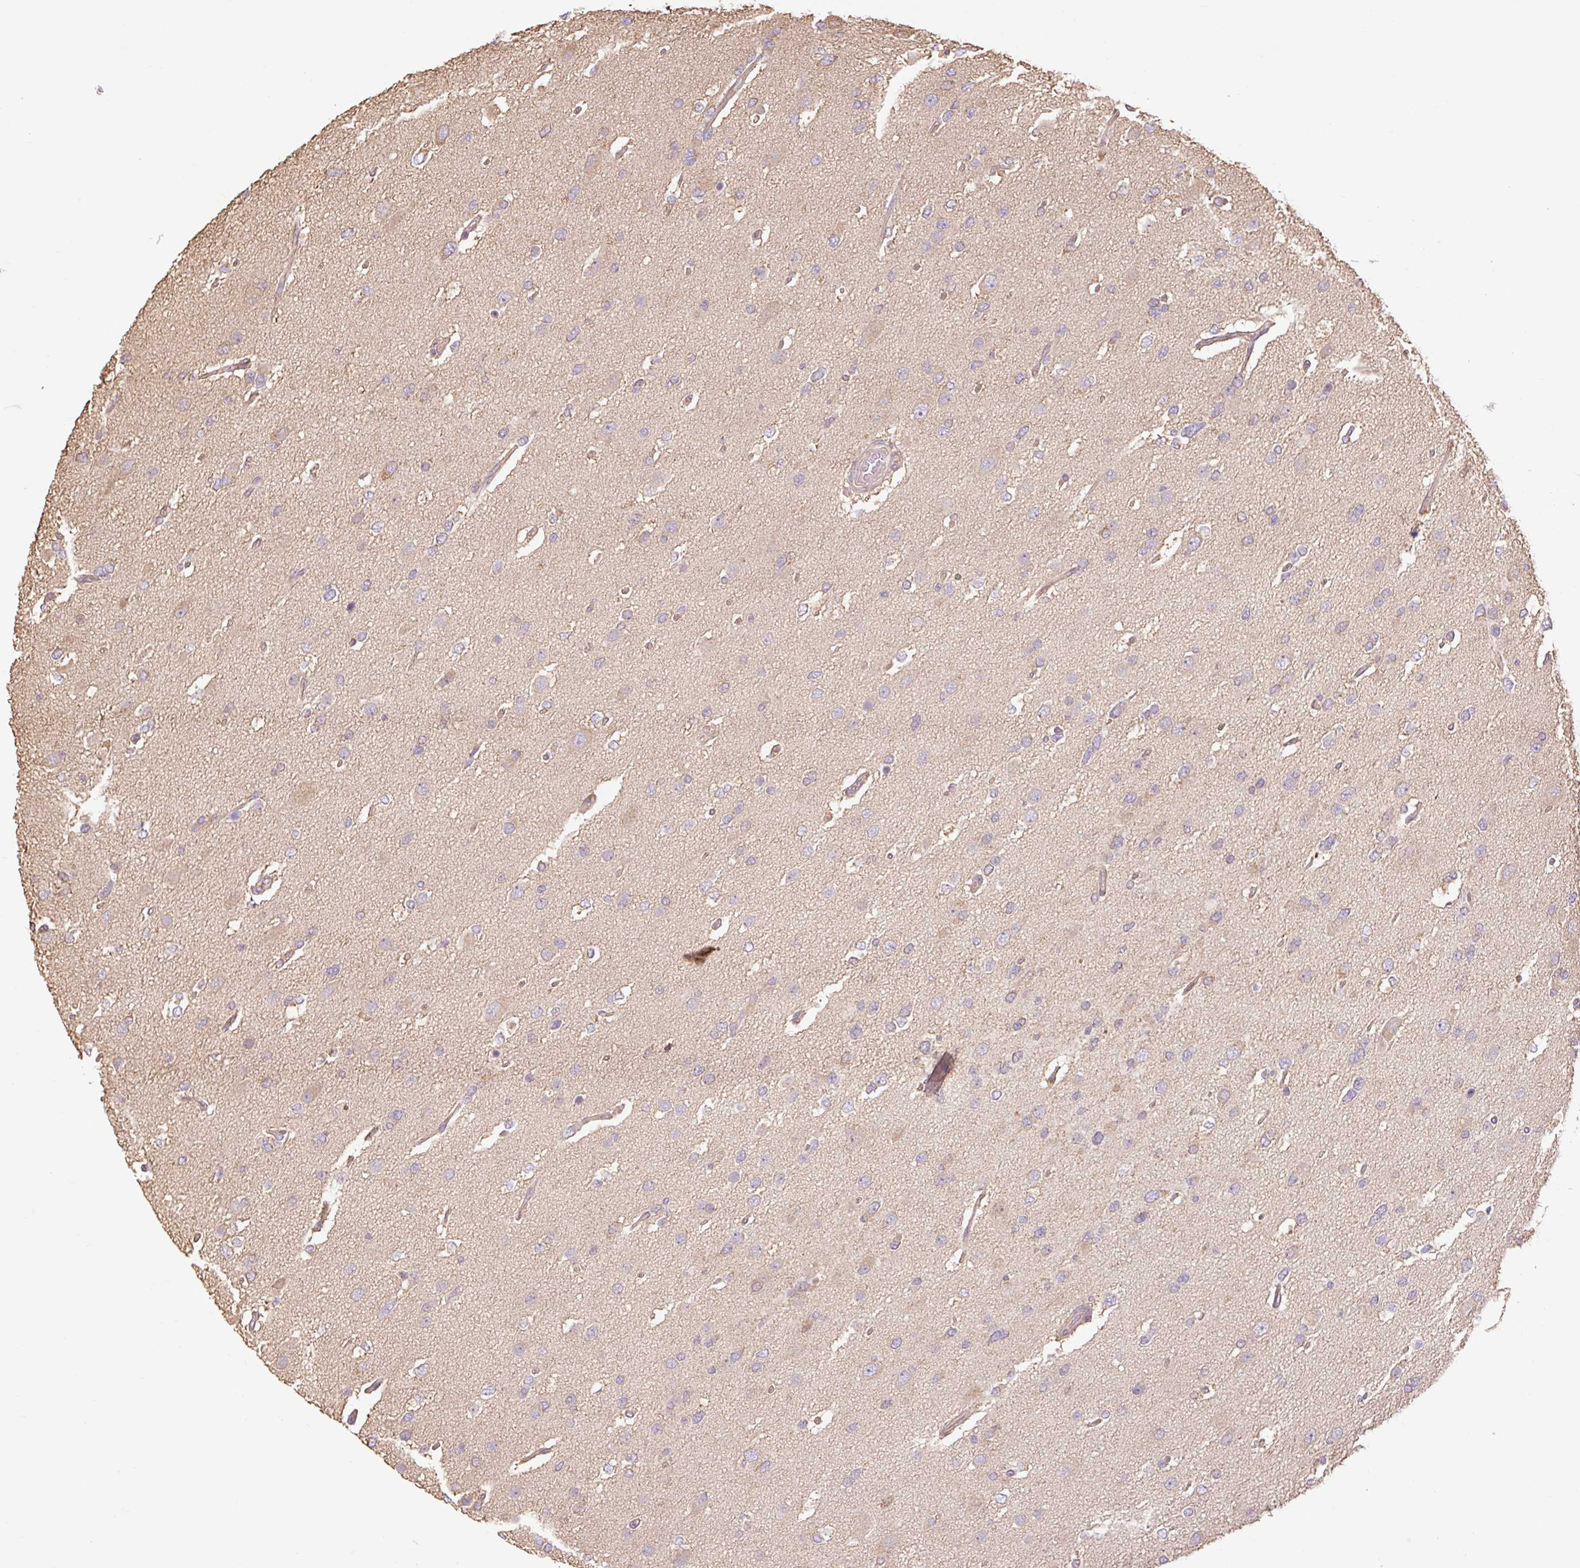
{"staining": {"intensity": "weak", "quantity": "<25%", "location": "cytoplasmic/membranous"}, "tissue": "glioma", "cell_type": "Tumor cells", "image_type": "cancer", "snomed": [{"axis": "morphology", "description": "Glioma, malignant, High grade"}, {"axis": "topography", "description": "Brain"}], "caption": "Tumor cells are negative for protein expression in human high-grade glioma (malignant).", "gene": "DESI1", "patient": {"sex": "male", "age": 53}}